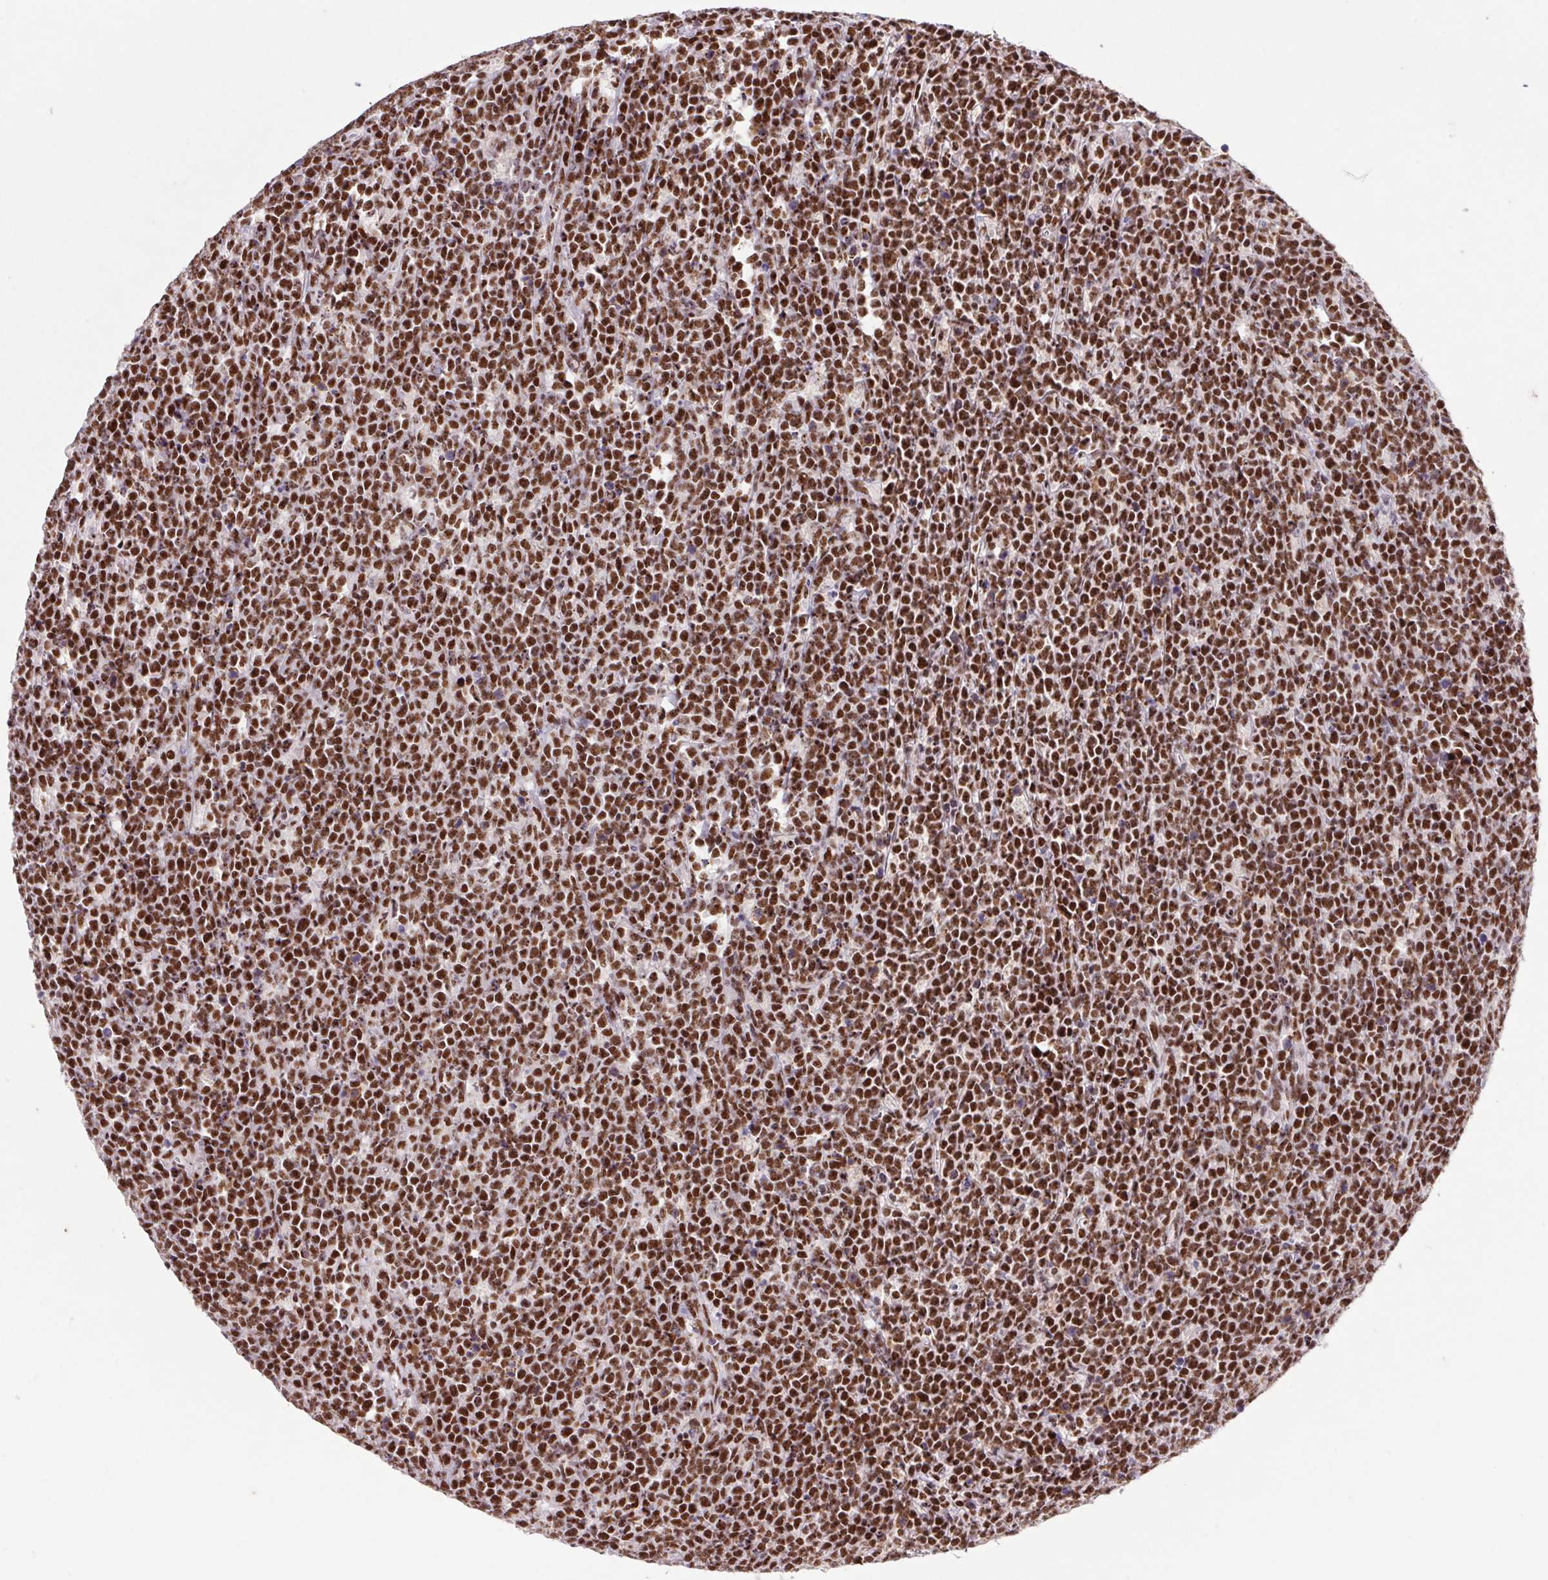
{"staining": {"intensity": "strong", "quantity": ">75%", "location": "nuclear"}, "tissue": "lymphoma", "cell_type": "Tumor cells", "image_type": "cancer", "snomed": [{"axis": "morphology", "description": "Malignant lymphoma, non-Hodgkin's type, High grade"}, {"axis": "topography", "description": "Small intestine"}], "caption": "Immunohistochemistry of human malignant lymphoma, non-Hodgkin's type (high-grade) shows high levels of strong nuclear positivity in about >75% of tumor cells.", "gene": "LDLRAD4", "patient": {"sex": "female", "age": 56}}